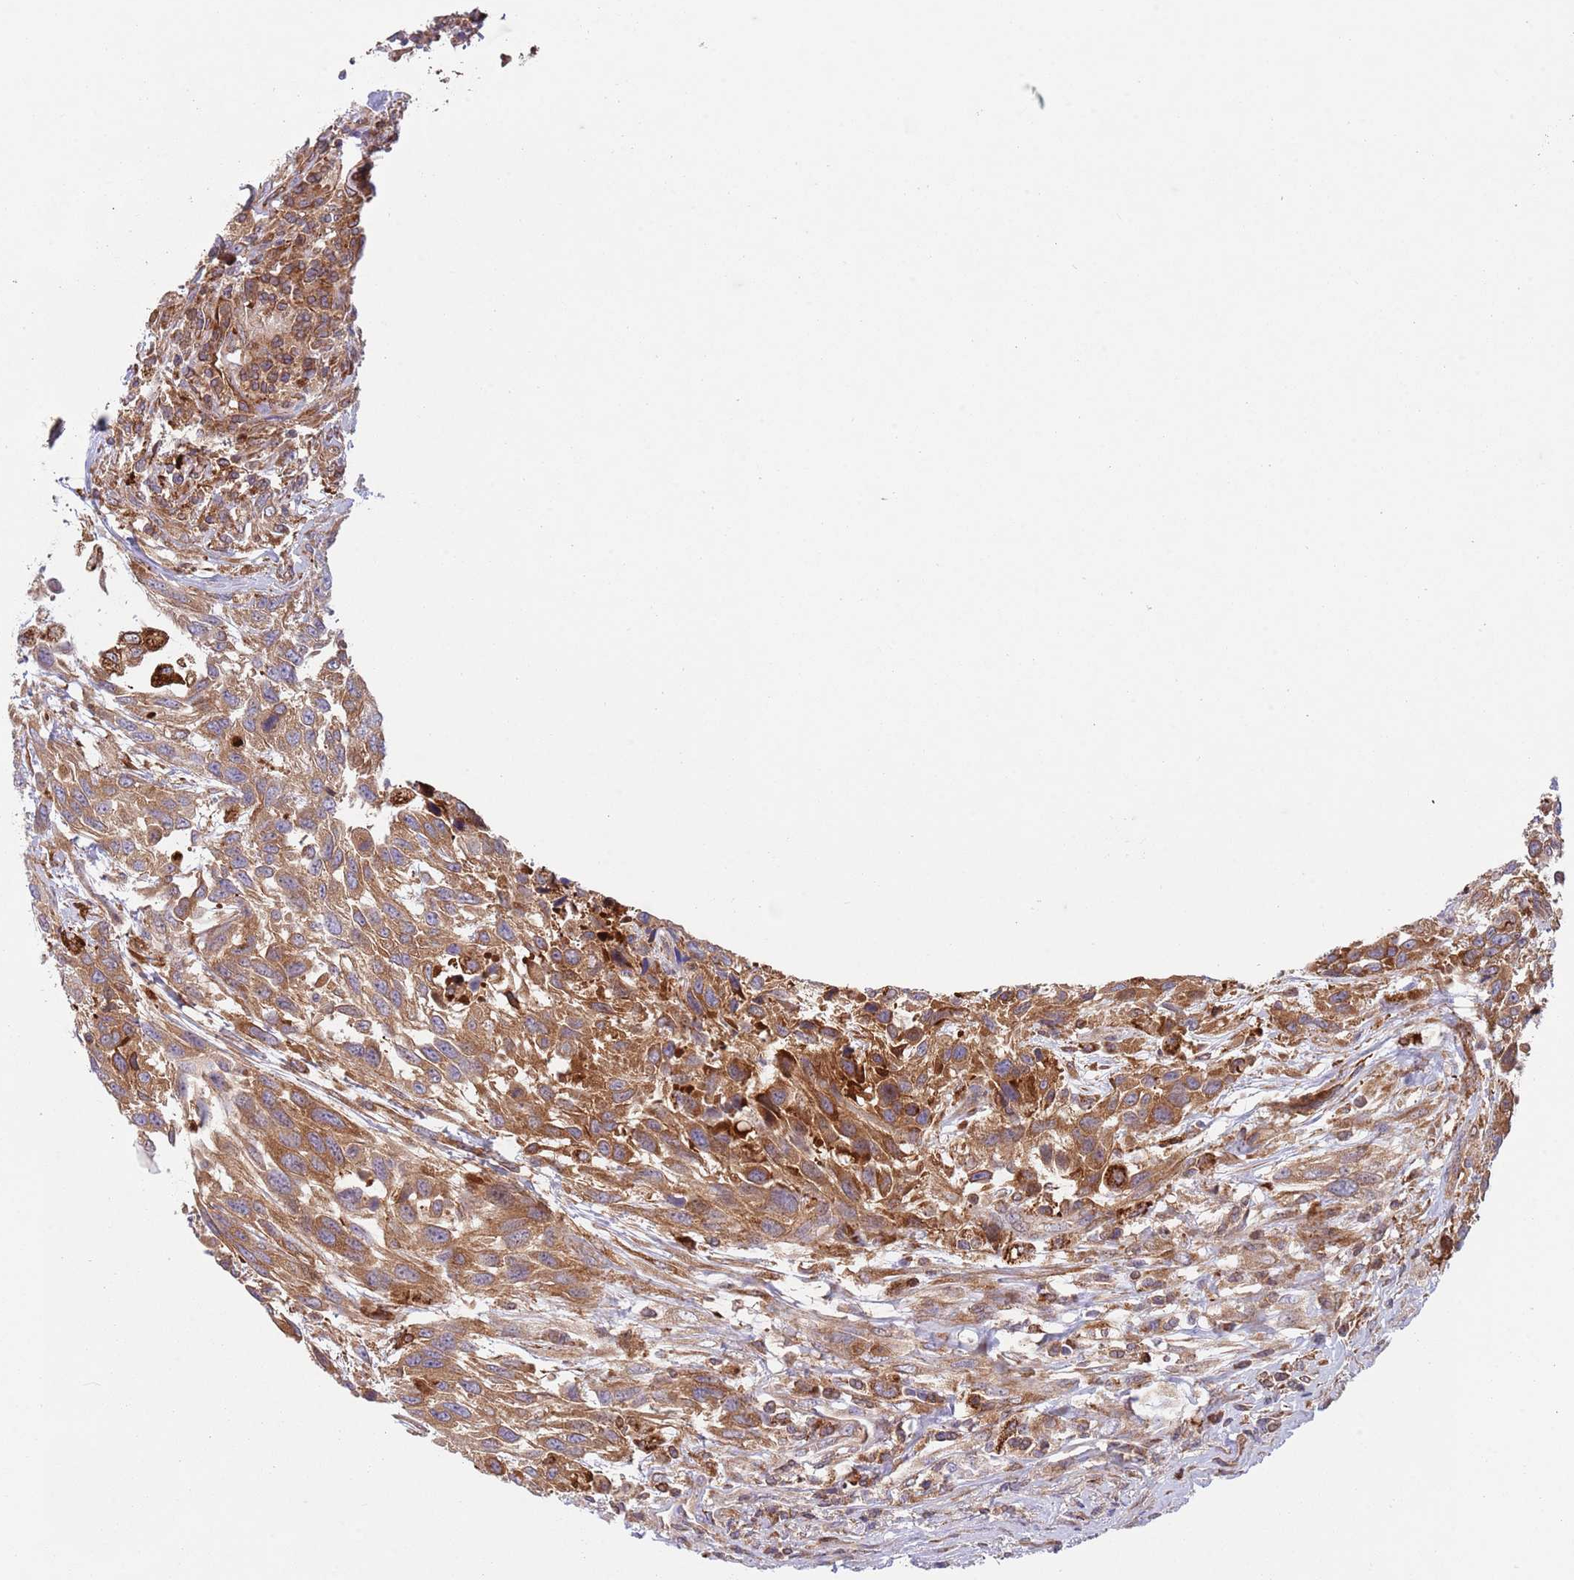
{"staining": {"intensity": "moderate", "quantity": ">75%", "location": "cytoplasmic/membranous"}, "tissue": "urothelial cancer", "cell_type": "Tumor cells", "image_type": "cancer", "snomed": [{"axis": "morphology", "description": "Urothelial carcinoma, High grade"}, {"axis": "topography", "description": "Urinary bladder"}], "caption": "Tumor cells display medium levels of moderate cytoplasmic/membranous expression in about >75% of cells in human urothelial cancer. (Brightfield microscopy of DAB IHC at high magnification).", "gene": "ZMYM5", "patient": {"sex": "female", "age": 70}}